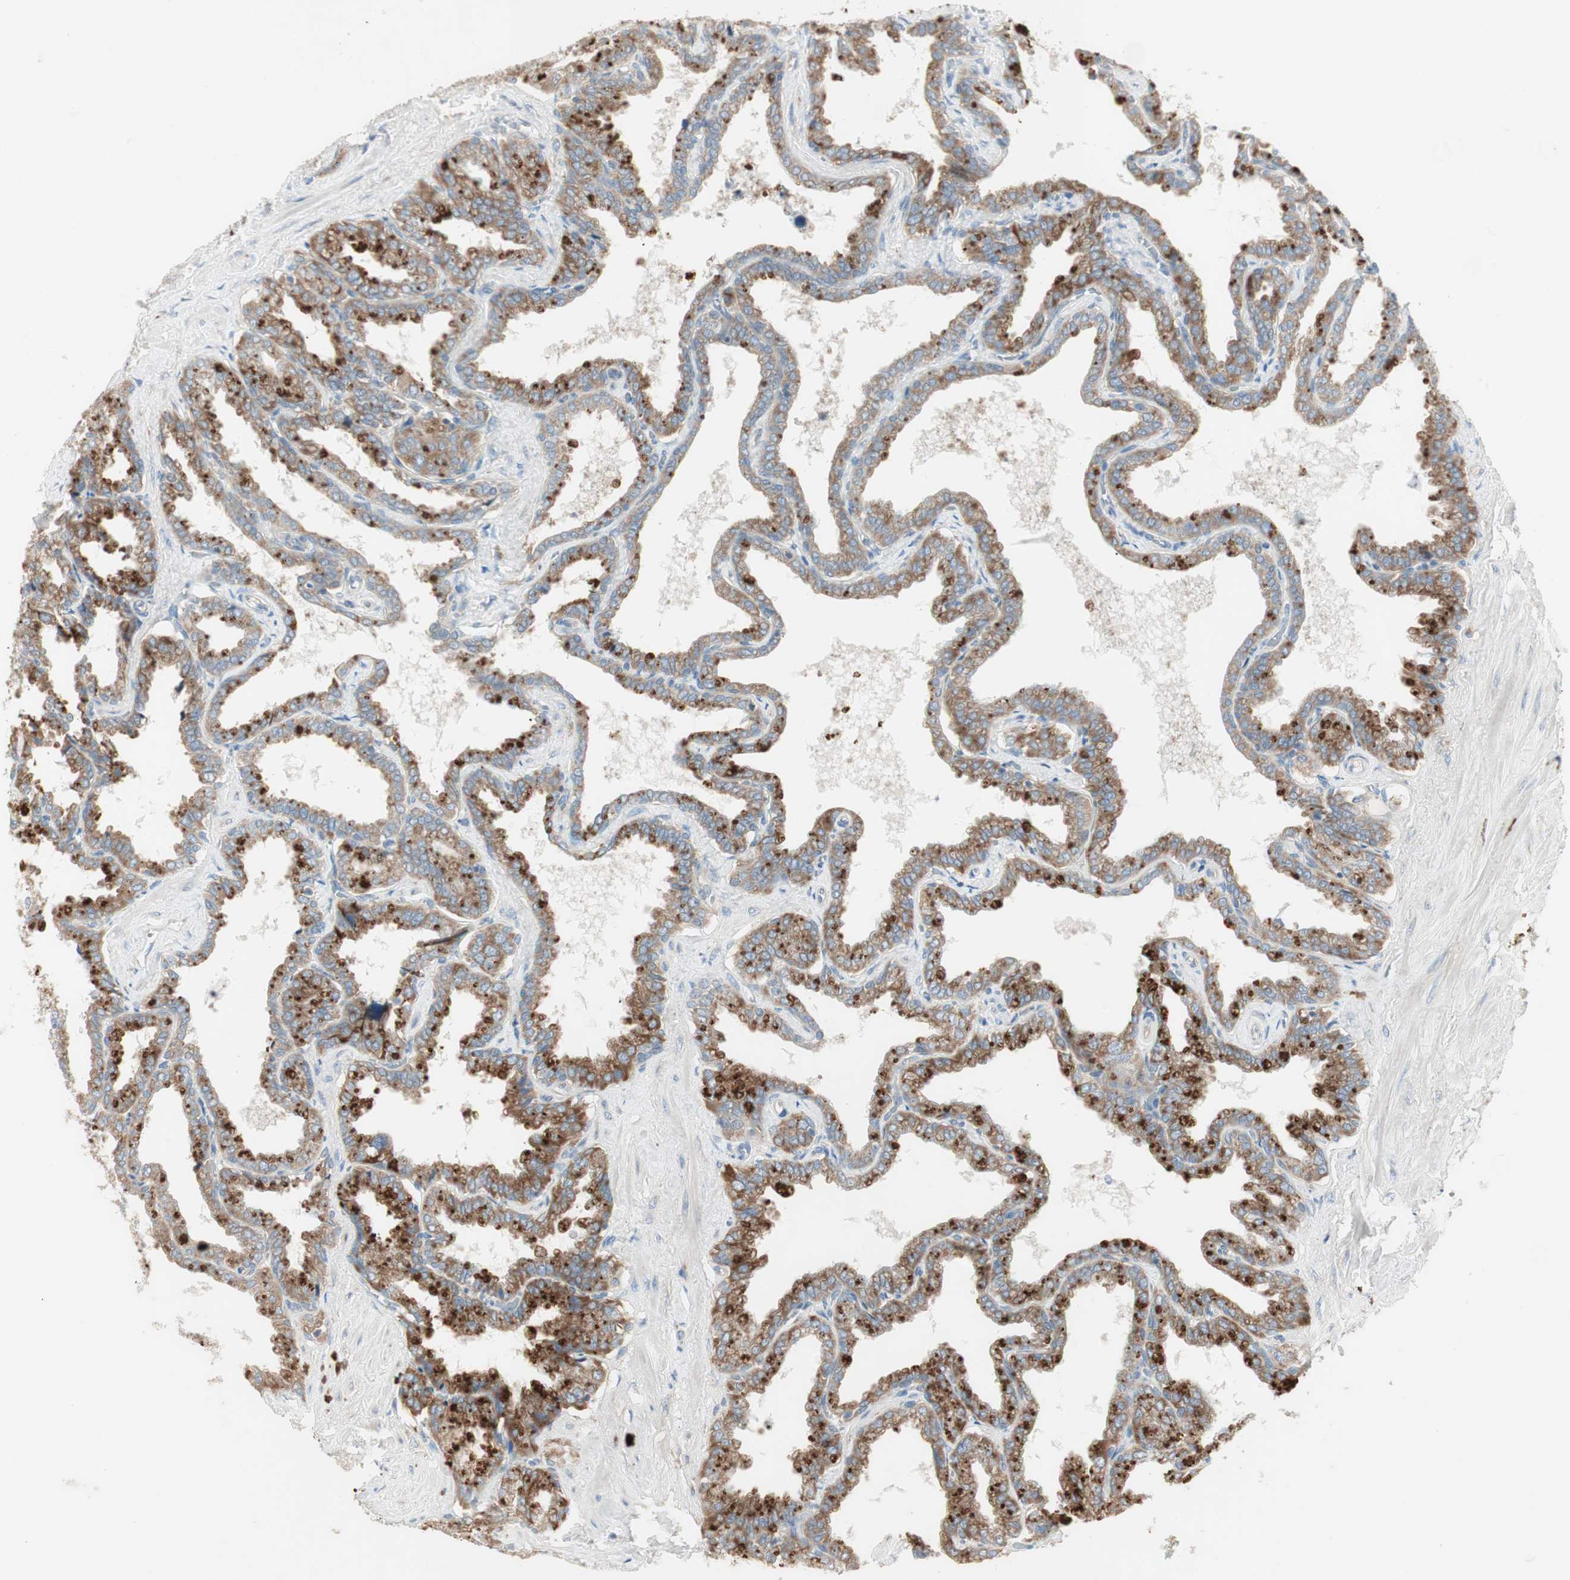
{"staining": {"intensity": "strong", "quantity": ">75%", "location": "cytoplasmic/membranous"}, "tissue": "seminal vesicle", "cell_type": "Glandular cells", "image_type": "normal", "snomed": [{"axis": "morphology", "description": "Normal tissue, NOS"}, {"axis": "topography", "description": "Seminal veicle"}], "caption": "Approximately >75% of glandular cells in benign seminal vesicle exhibit strong cytoplasmic/membranous protein staining as visualized by brown immunohistochemical staining.", "gene": "RPL23", "patient": {"sex": "male", "age": 46}}